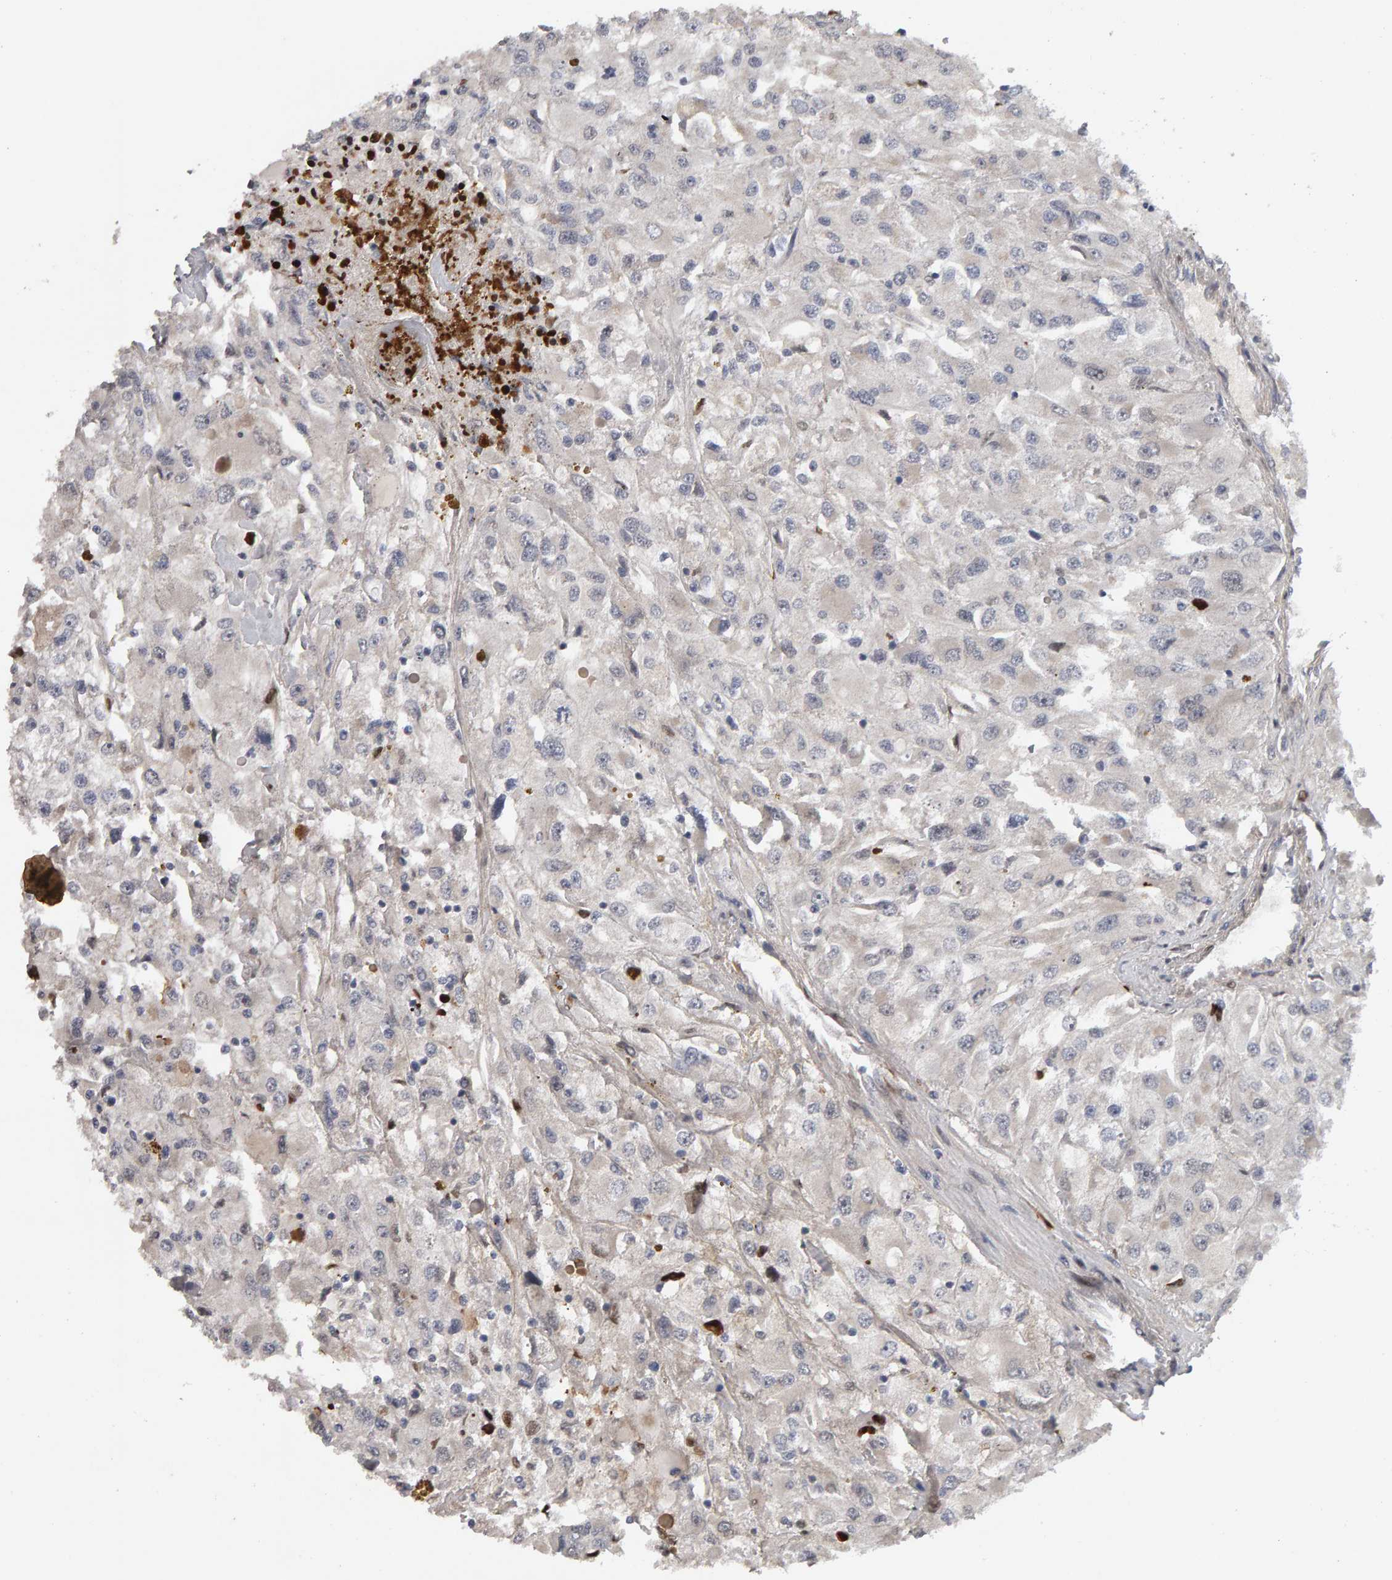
{"staining": {"intensity": "negative", "quantity": "none", "location": "none"}, "tissue": "renal cancer", "cell_type": "Tumor cells", "image_type": "cancer", "snomed": [{"axis": "morphology", "description": "Adenocarcinoma, NOS"}, {"axis": "topography", "description": "Kidney"}], "caption": "An immunohistochemistry (IHC) photomicrograph of renal cancer (adenocarcinoma) is shown. There is no staining in tumor cells of renal cancer (adenocarcinoma).", "gene": "IPO8", "patient": {"sex": "female", "age": 52}}